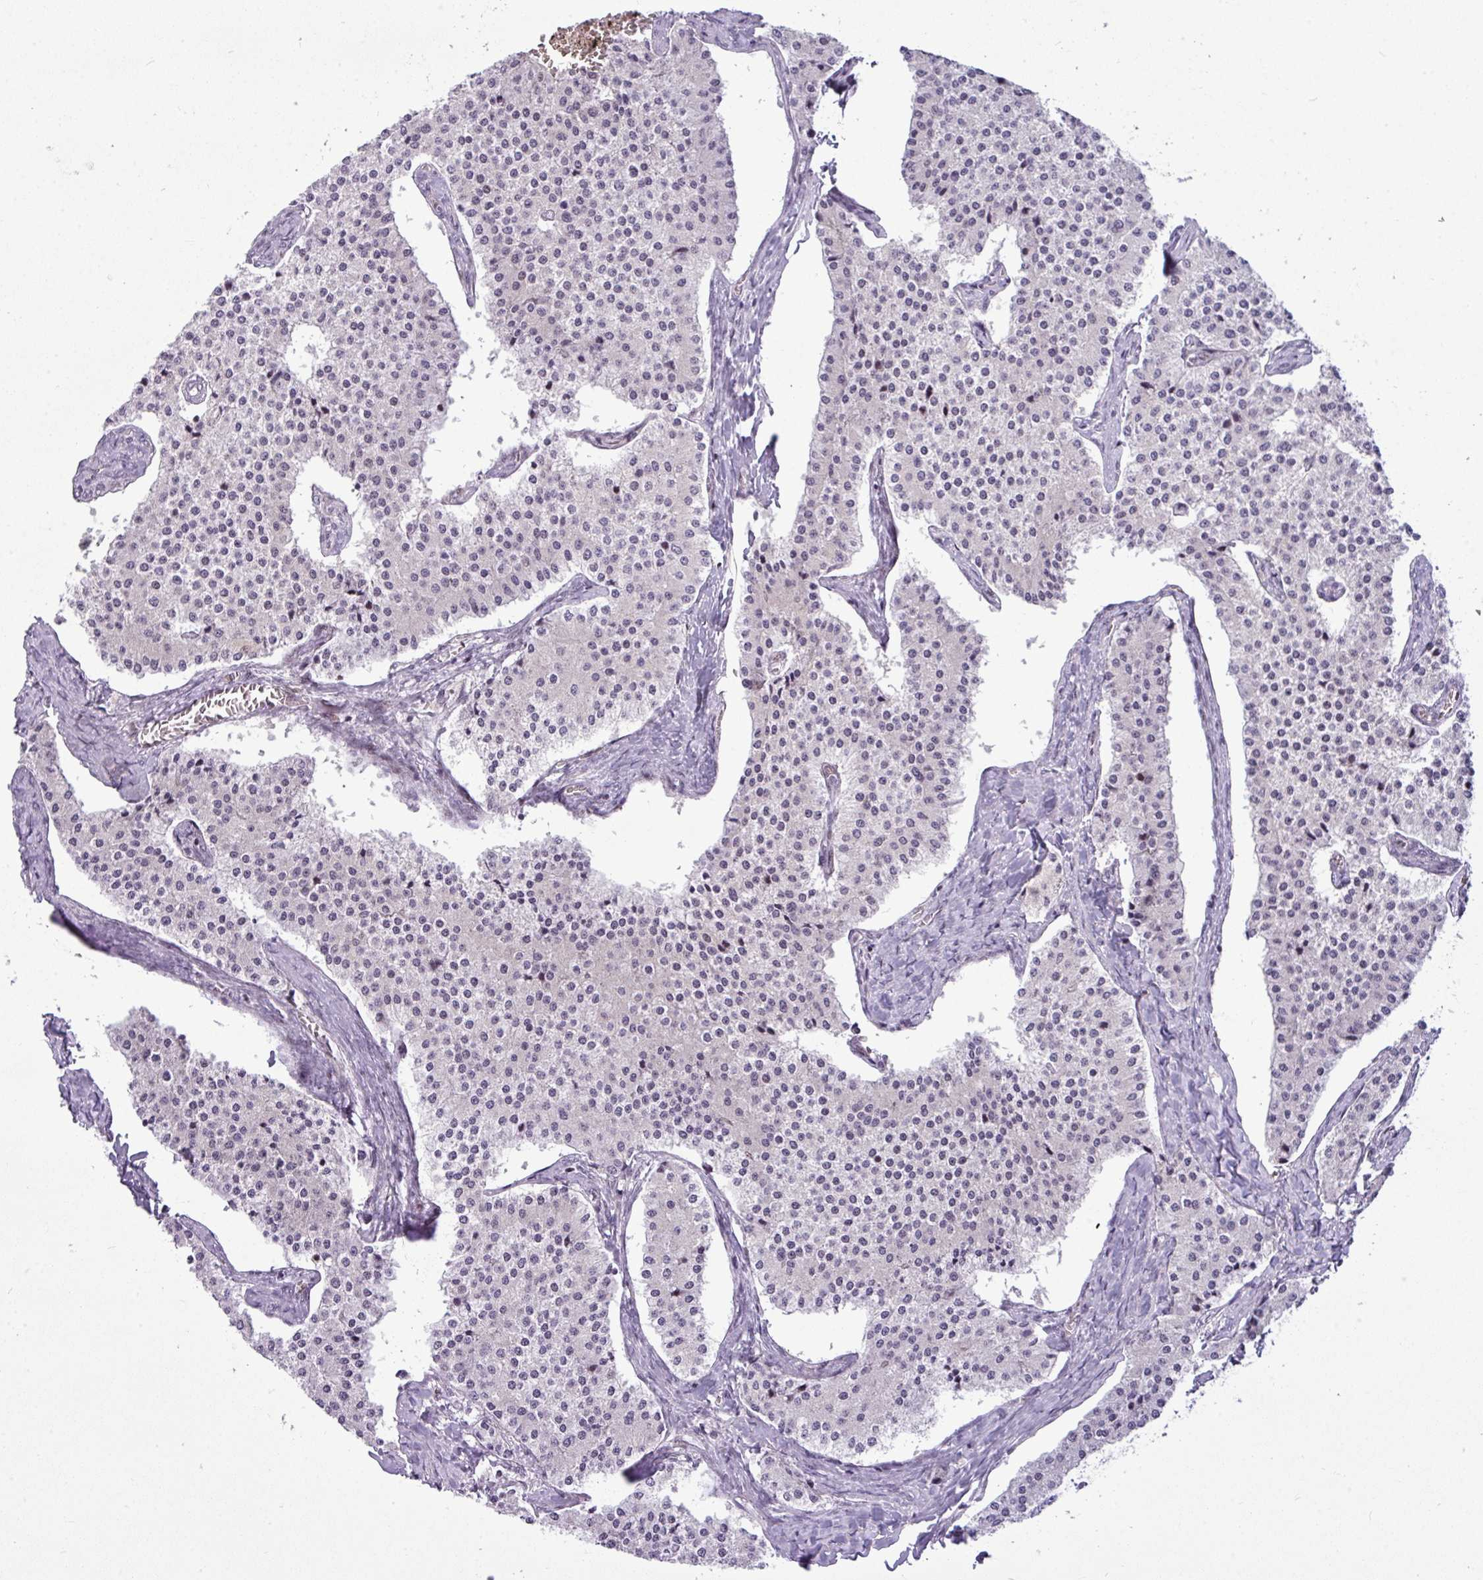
{"staining": {"intensity": "negative", "quantity": "none", "location": "none"}, "tissue": "carcinoid", "cell_type": "Tumor cells", "image_type": "cancer", "snomed": [{"axis": "morphology", "description": "Carcinoid, malignant, NOS"}, {"axis": "topography", "description": "Colon"}], "caption": "High power microscopy micrograph of an IHC micrograph of malignant carcinoid, revealing no significant expression in tumor cells.", "gene": "SLC66A2", "patient": {"sex": "female", "age": 52}}